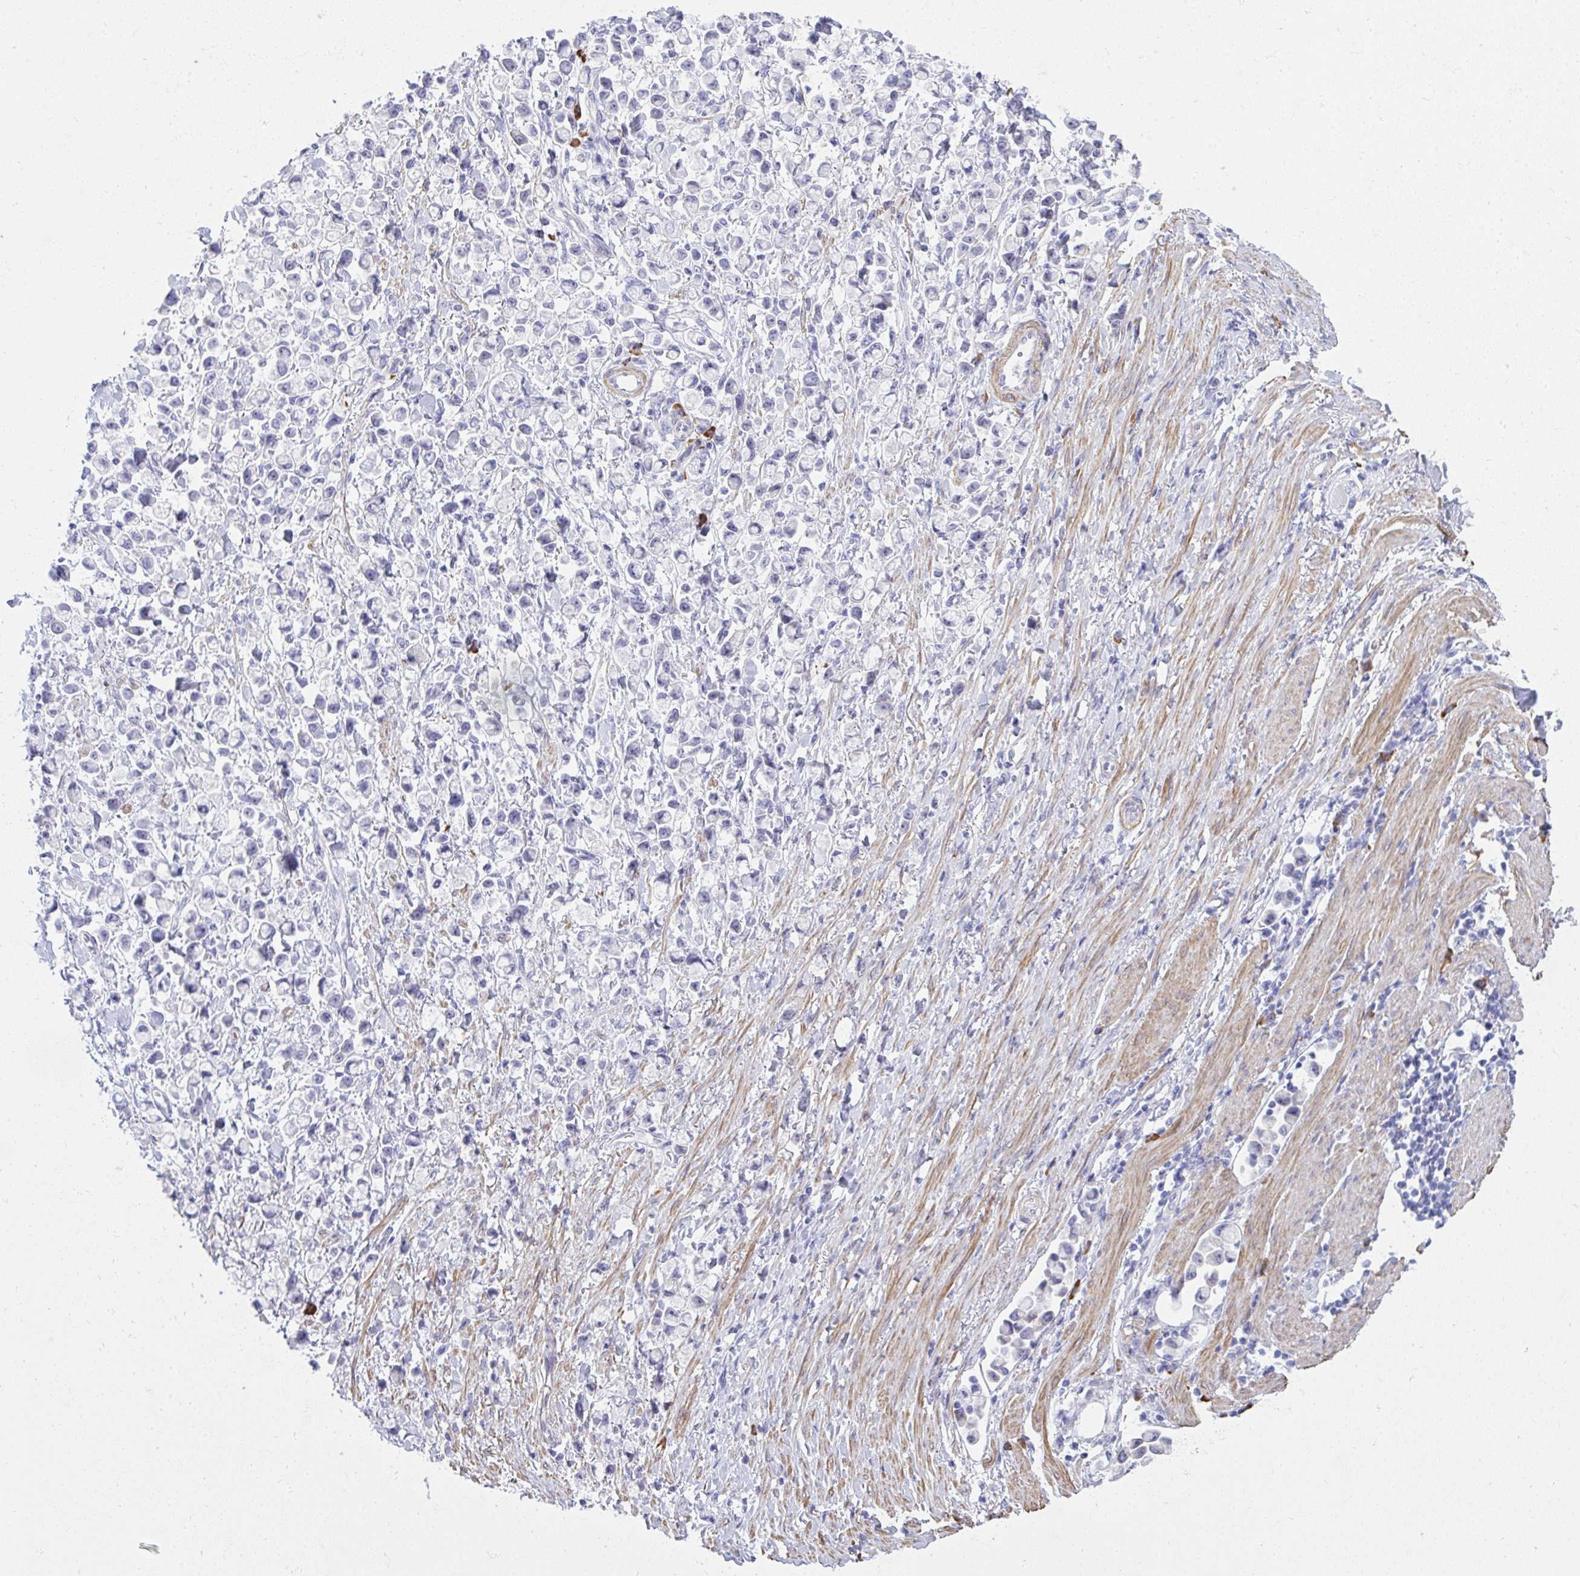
{"staining": {"intensity": "negative", "quantity": "none", "location": "none"}, "tissue": "stomach cancer", "cell_type": "Tumor cells", "image_type": "cancer", "snomed": [{"axis": "morphology", "description": "Adenocarcinoma, NOS"}, {"axis": "topography", "description": "Stomach"}], "caption": "A high-resolution histopathology image shows IHC staining of stomach cancer (adenocarcinoma), which shows no significant positivity in tumor cells.", "gene": "PUS7L", "patient": {"sex": "female", "age": 81}}